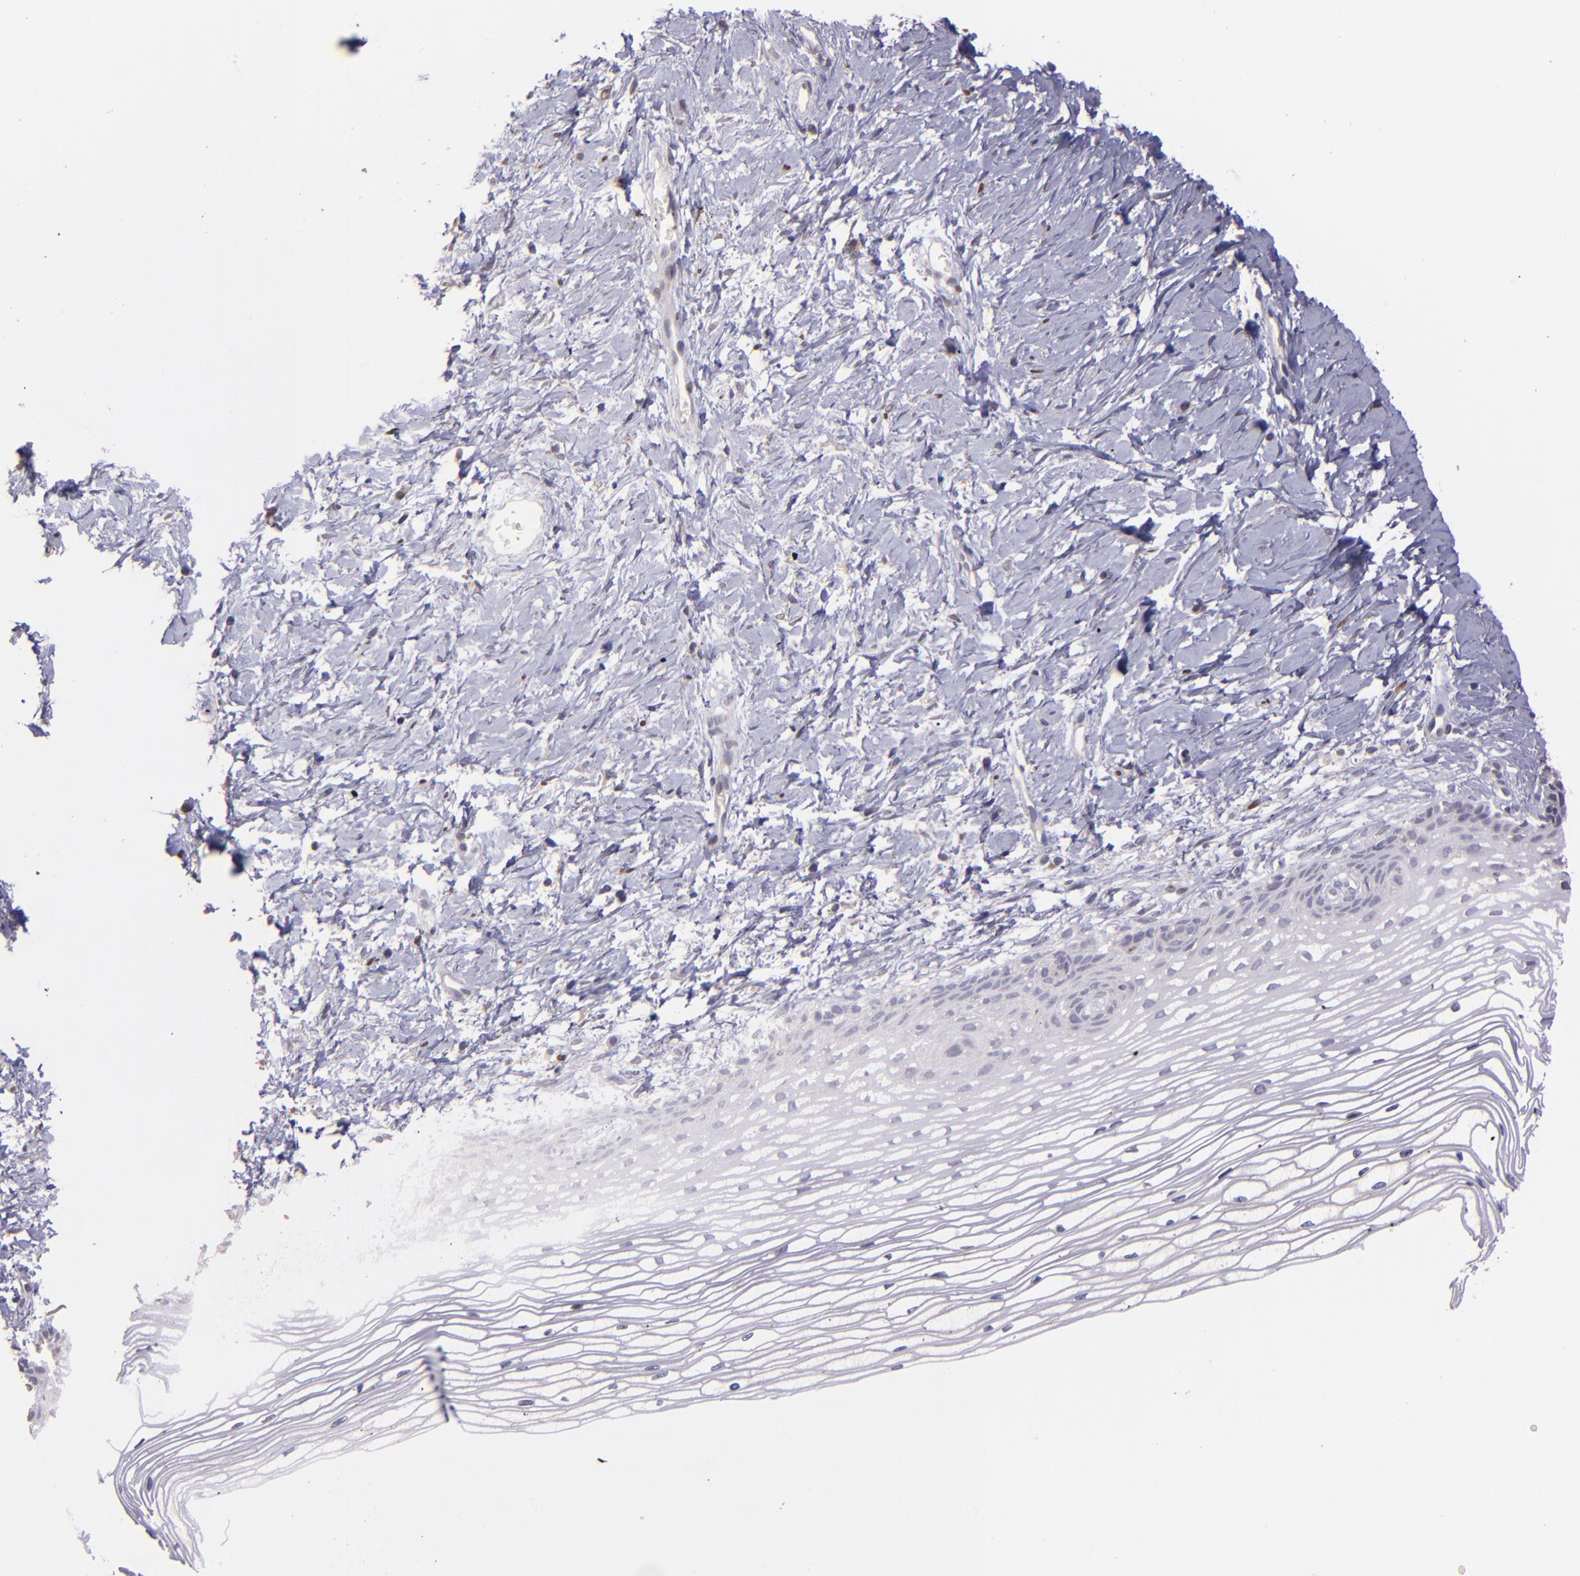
{"staining": {"intensity": "negative", "quantity": "none", "location": "none"}, "tissue": "cervix", "cell_type": "Glandular cells", "image_type": "normal", "snomed": [{"axis": "morphology", "description": "Normal tissue, NOS"}, {"axis": "topography", "description": "Cervix"}], "caption": "A high-resolution photomicrograph shows IHC staining of normal cervix, which displays no significant positivity in glandular cells. The staining was performed using DAB to visualize the protein expression in brown, while the nuclei were stained in blue with hematoxylin (Magnification: 20x).", "gene": "NUP62CL", "patient": {"sex": "female", "age": 77}}